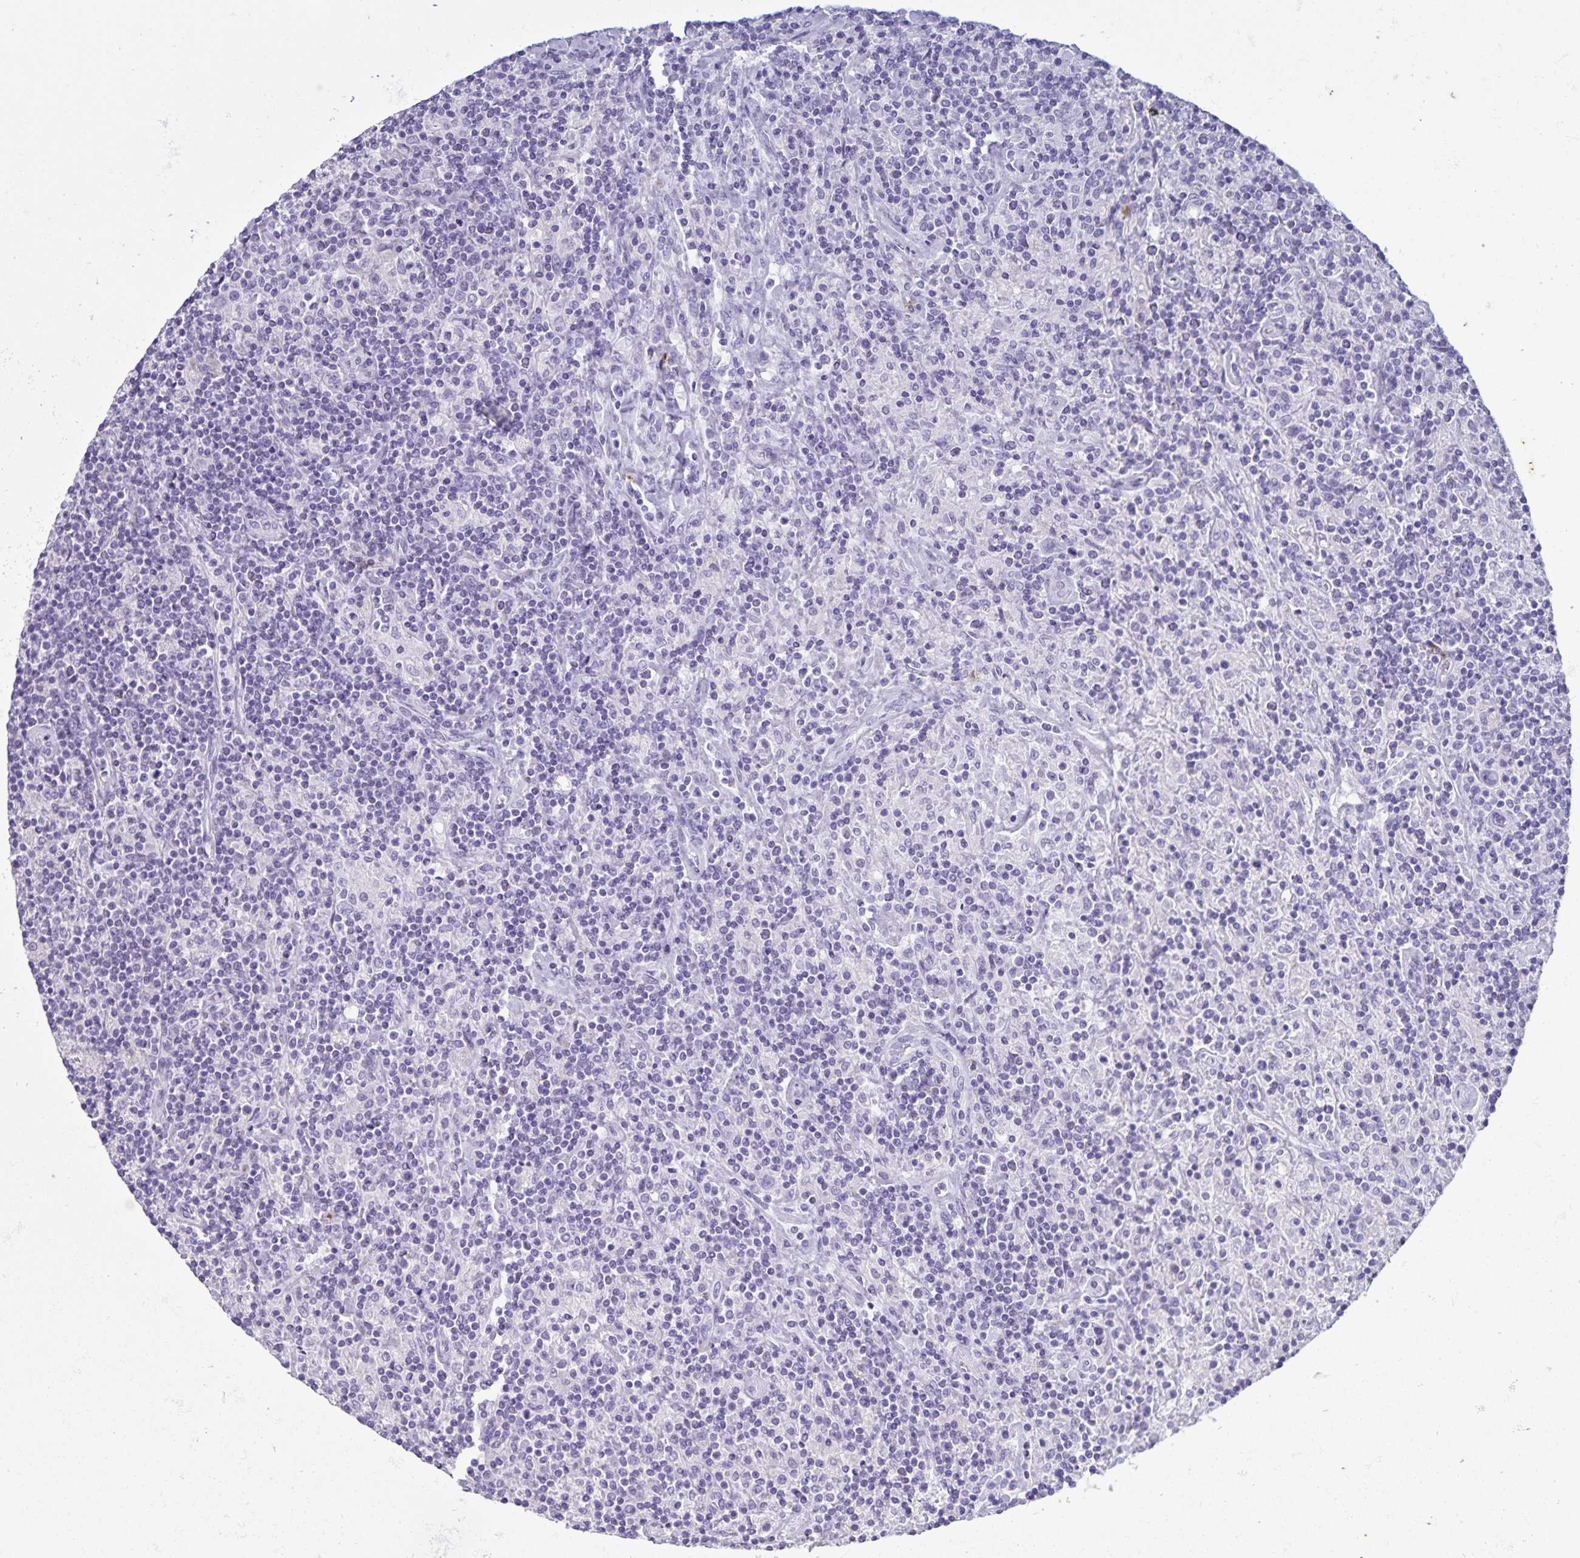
{"staining": {"intensity": "negative", "quantity": "none", "location": "none"}, "tissue": "lymphoma", "cell_type": "Tumor cells", "image_type": "cancer", "snomed": [{"axis": "morphology", "description": "Hodgkin's disease, NOS"}, {"axis": "topography", "description": "Lymph node"}], "caption": "Lymphoma was stained to show a protein in brown. There is no significant expression in tumor cells.", "gene": "IBTK", "patient": {"sex": "male", "age": 70}}